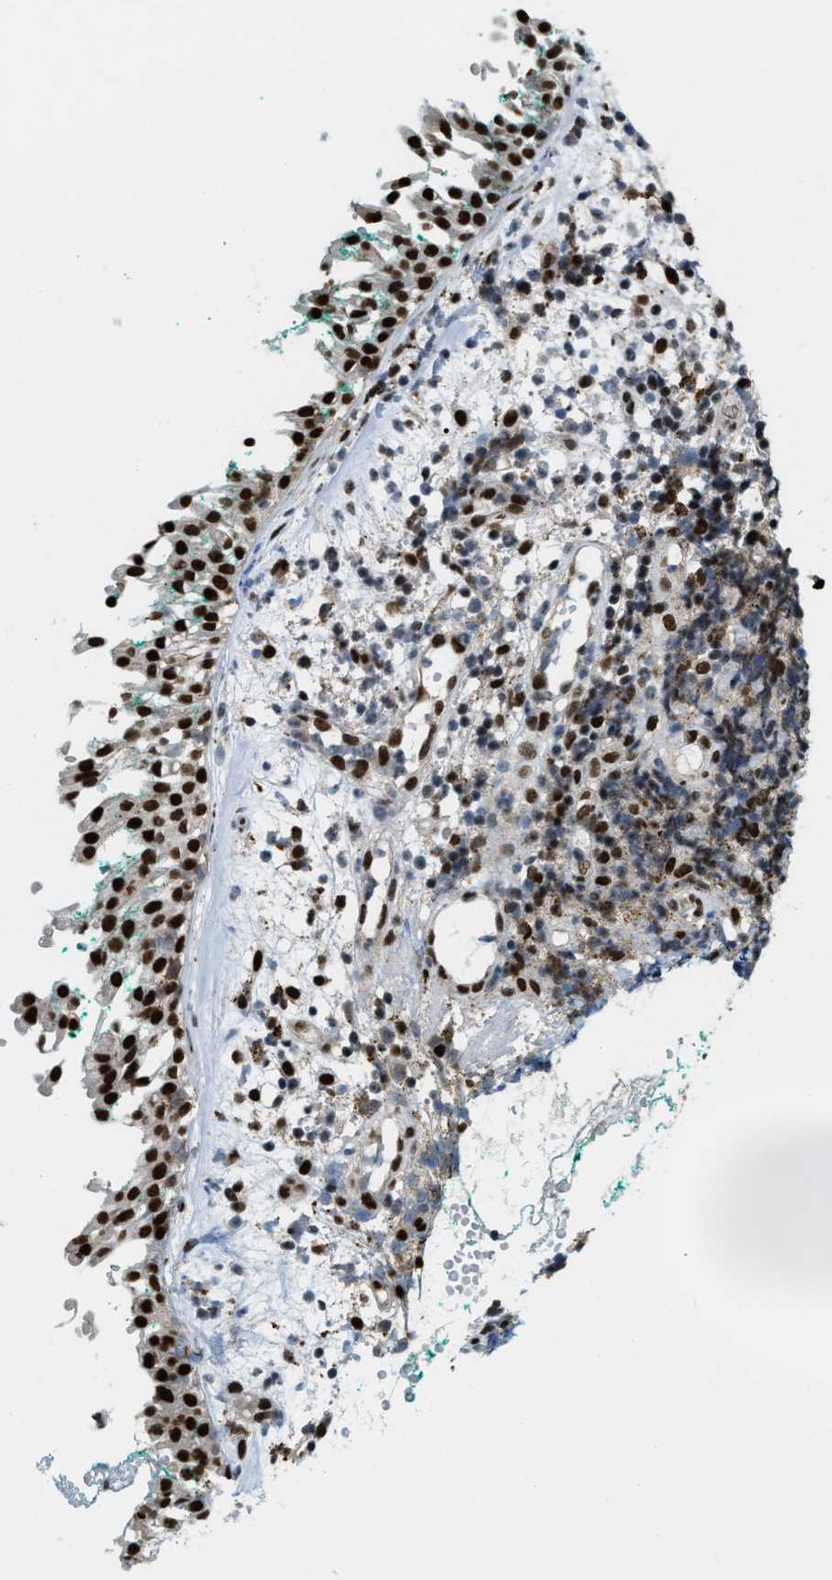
{"staining": {"intensity": "strong", "quantity": ">75%", "location": "nuclear"}, "tissue": "nasopharynx", "cell_type": "Respiratory epithelial cells", "image_type": "normal", "snomed": [{"axis": "morphology", "description": "Normal tissue, NOS"}, {"axis": "morphology", "description": "Basal cell carcinoma"}, {"axis": "topography", "description": "Cartilage tissue"}, {"axis": "topography", "description": "Nasopharynx"}, {"axis": "topography", "description": "Oral tissue"}], "caption": "Protein staining of benign nasopharynx shows strong nuclear staining in approximately >75% of respiratory epithelial cells.", "gene": "NUMA1", "patient": {"sex": "female", "age": 77}}